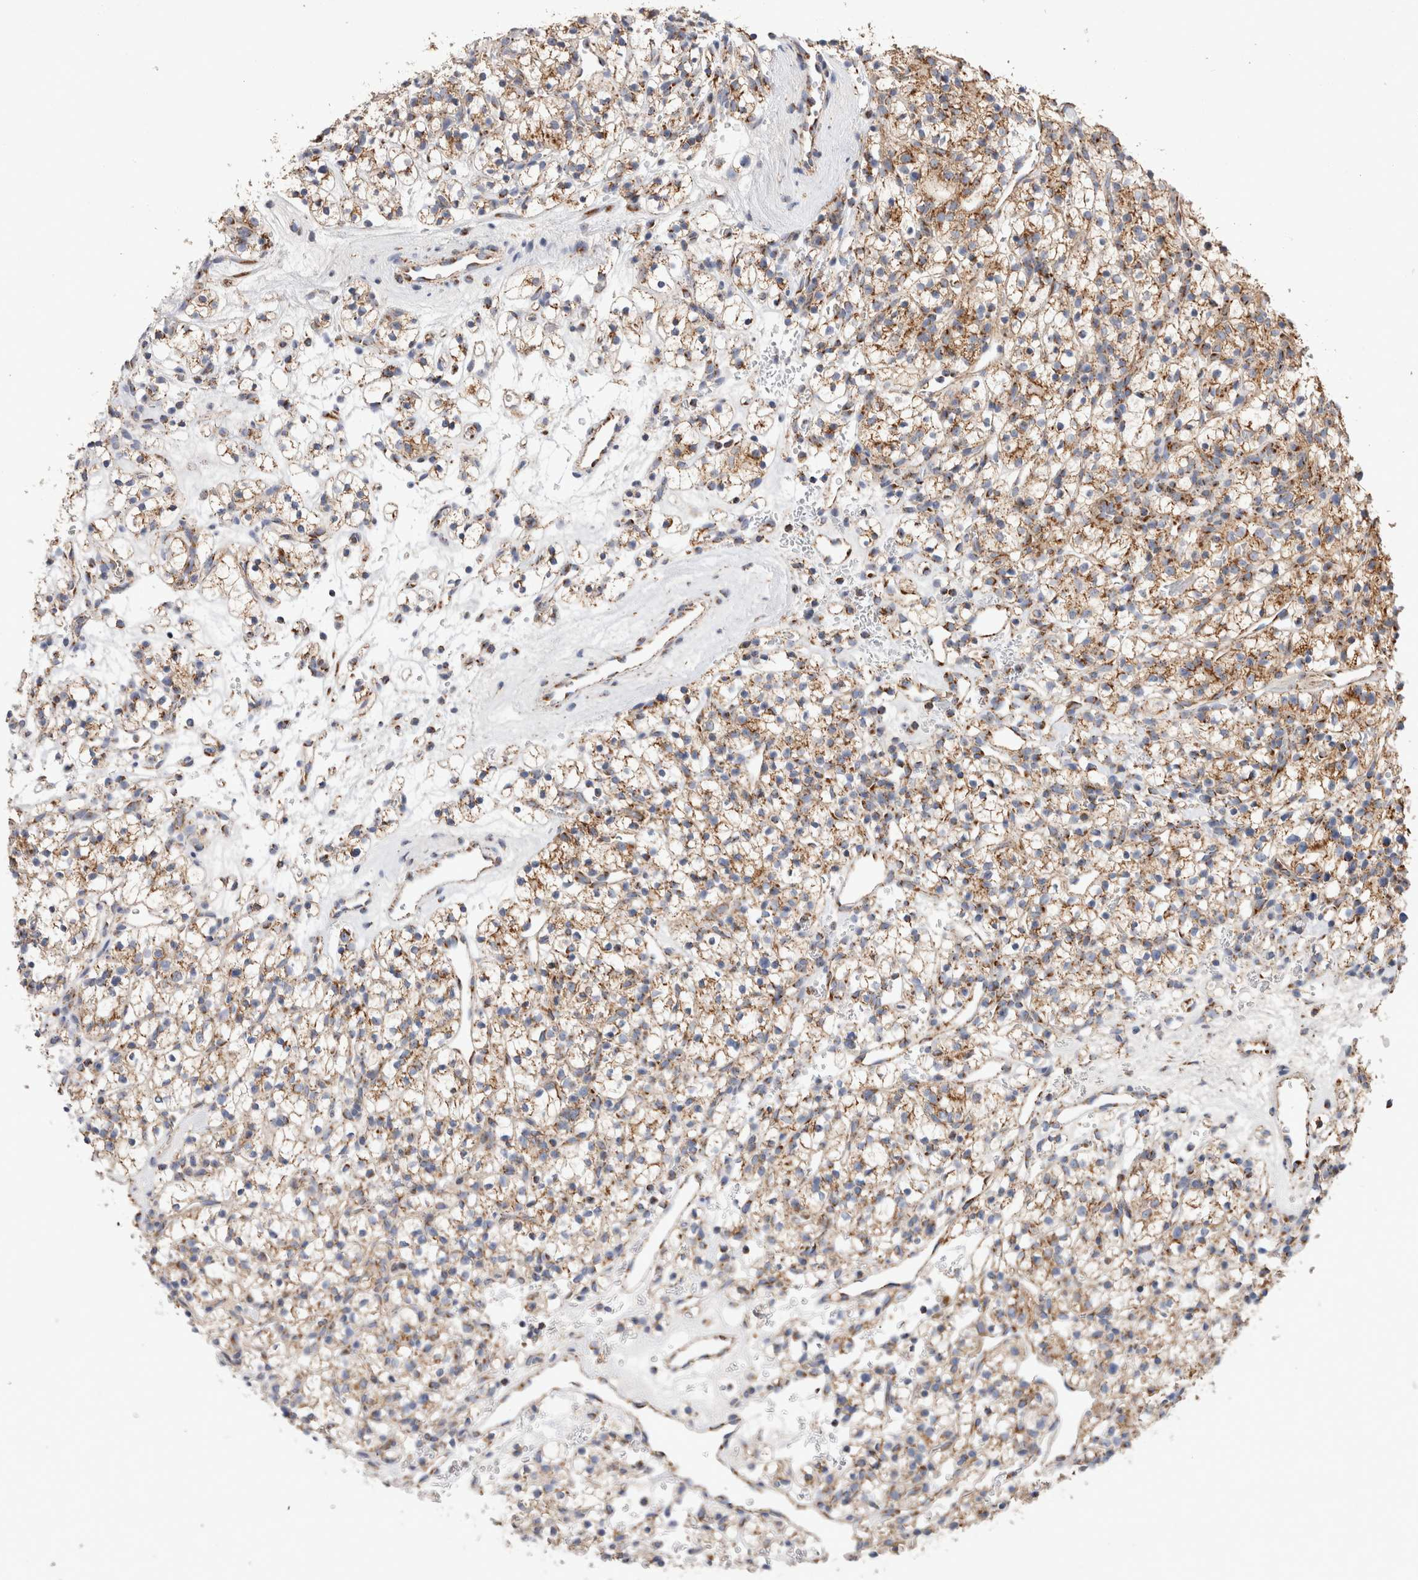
{"staining": {"intensity": "moderate", "quantity": ">75%", "location": "cytoplasmic/membranous"}, "tissue": "renal cancer", "cell_type": "Tumor cells", "image_type": "cancer", "snomed": [{"axis": "morphology", "description": "Adenocarcinoma, NOS"}, {"axis": "topography", "description": "Kidney"}], "caption": "Human adenocarcinoma (renal) stained with a protein marker displays moderate staining in tumor cells.", "gene": "IARS2", "patient": {"sex": "female", "age": 57}}